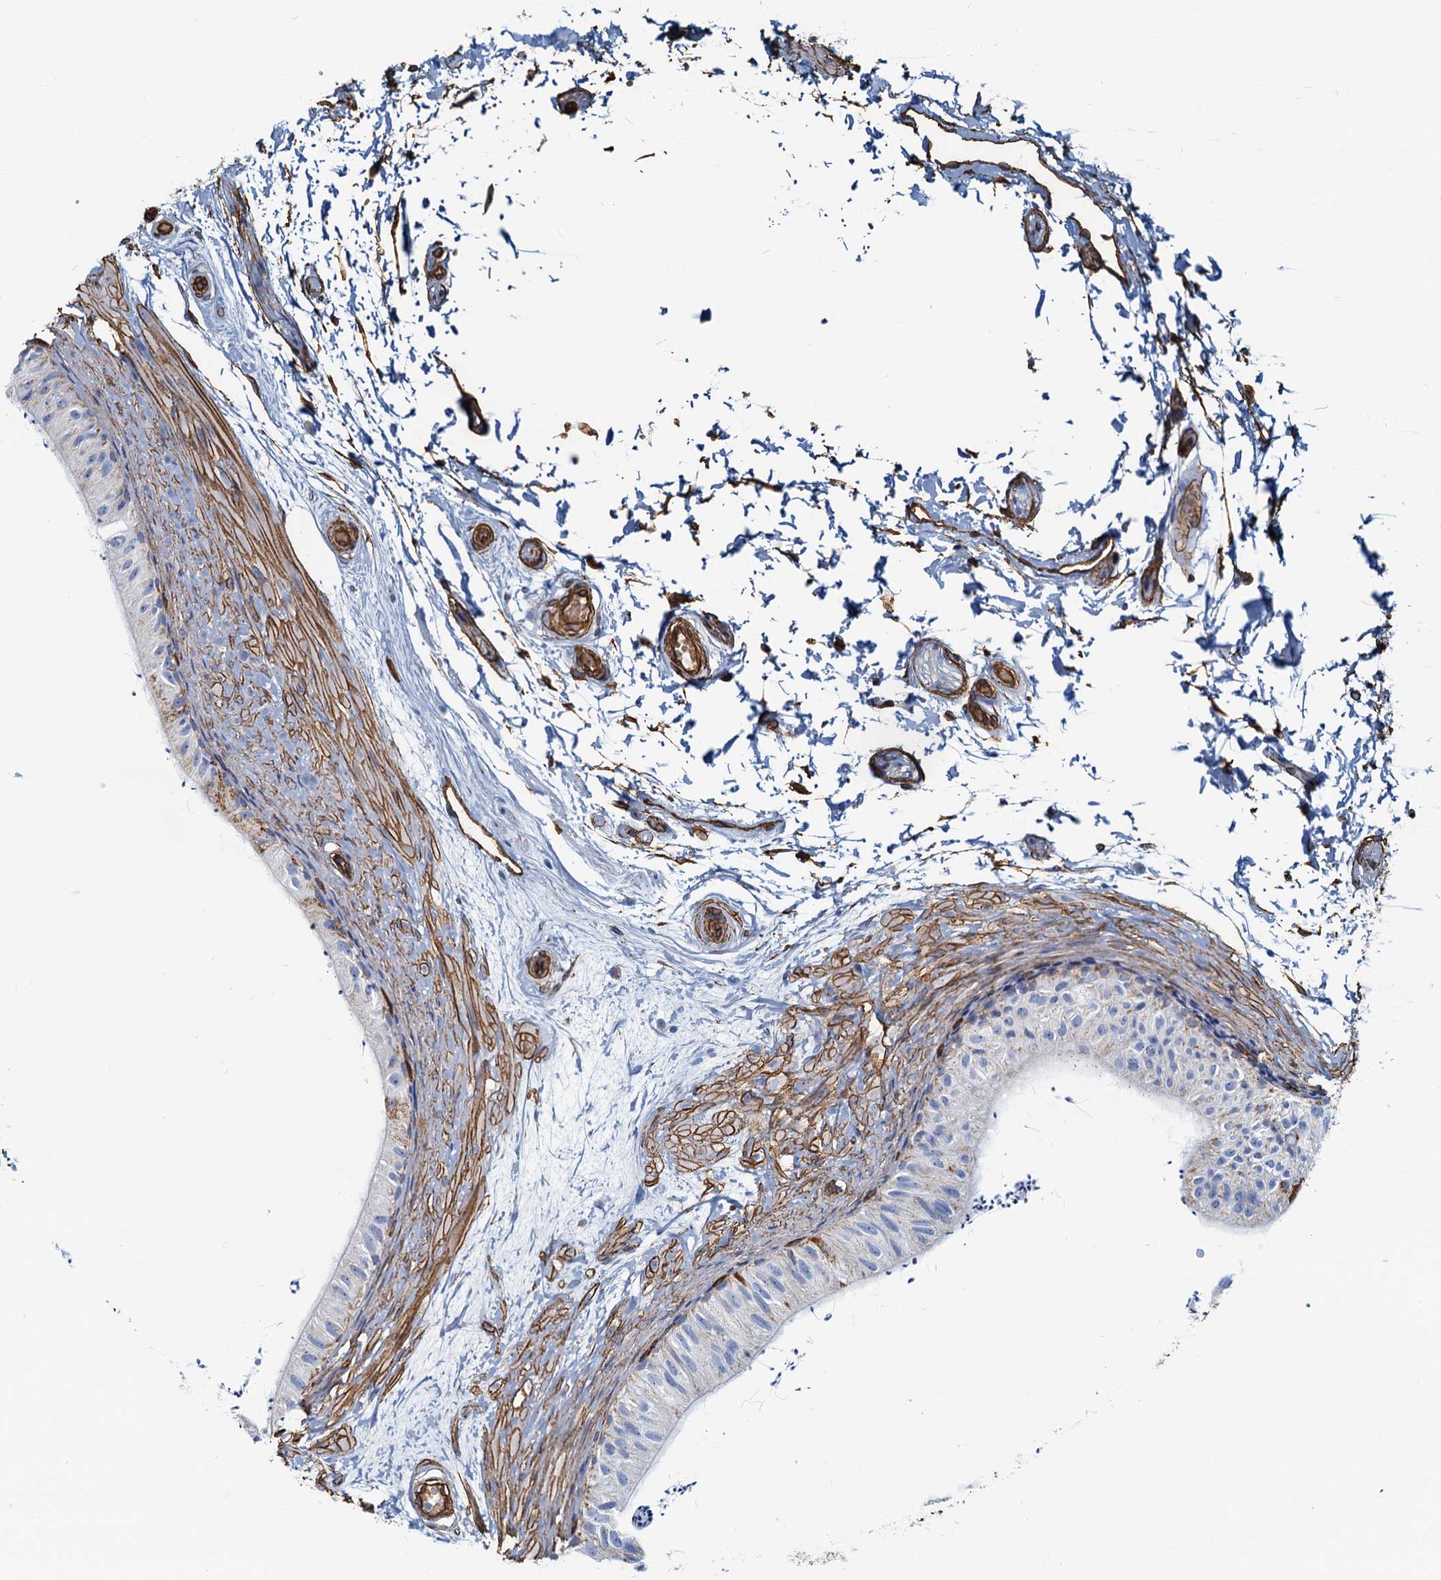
{"staining": {"intensity": "negative", "quantity": "none", "location": "none"}, "tissue": "epididymis", "cell_type": "Glandular cells", "image_type": "normal", "snomed": [{"axis": "morphology", "description": "Normal tissue, NOS"}, {"axis": "topography", "description": "Epididymis"}], "caption": "Protein analysis of benign epididymis reveals no significant positivity in glandular cells.", "gene": "DGKG", "patient": {"sex": "male", "age": 50}}